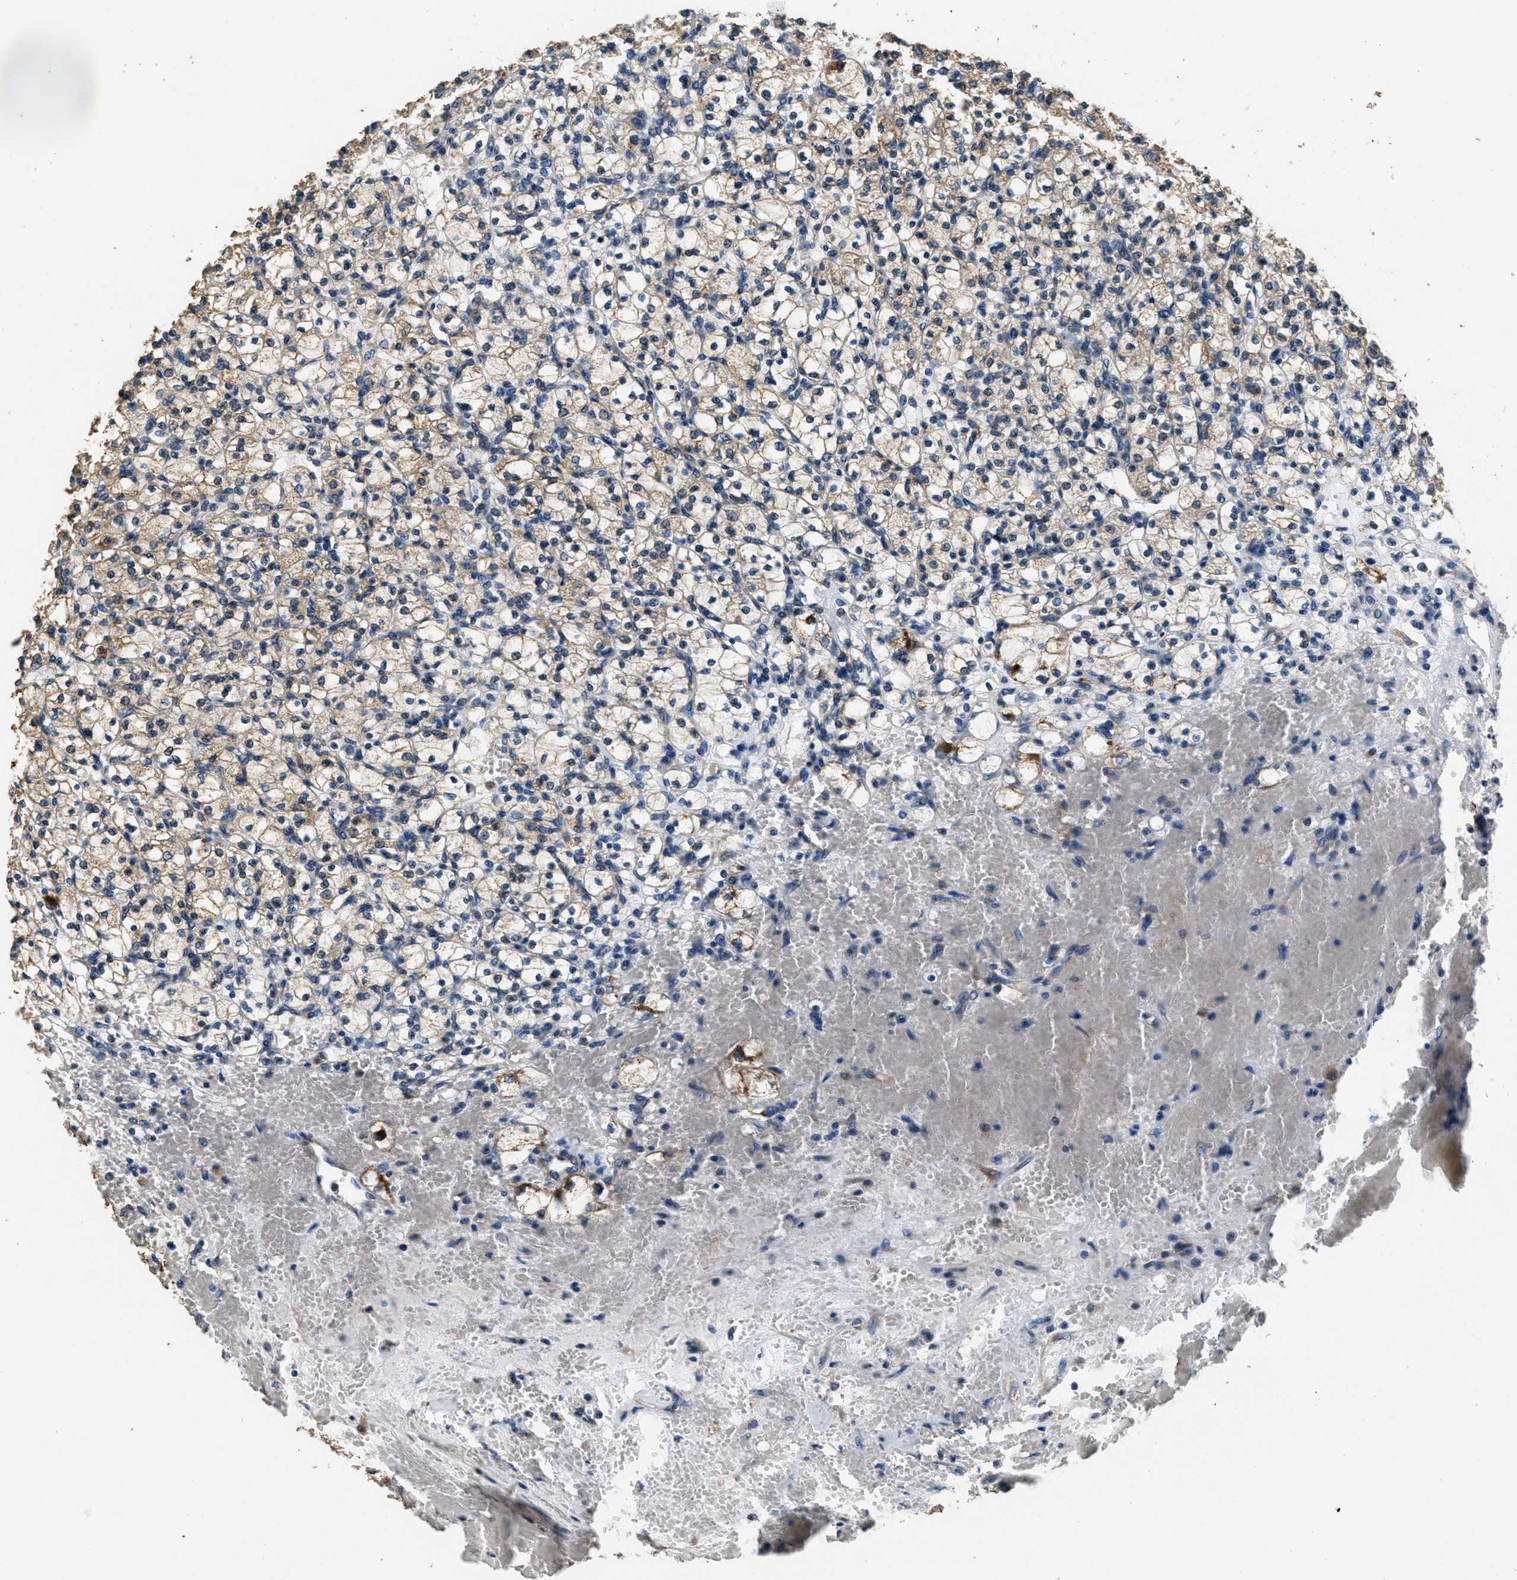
{"staining": {"intensity": "weak", "quantity": ">75%", "location": "cytoplasmic/membranous"}, "tissue": "renal cancer", "cell_type": "Tumor cells", "image_type": "cancer", "snomed": [{"axis": "morphology", "description": "Adenocarcinoma, NOS"}, {"axis": "topography", "description": "Kidney"}], "caption": "This is a micrograph of immunohistochemistry (IHC) staining of adenocarcinoma (renal), which shows weak expression in the cytoplasmic/membranous of tumor cells.", "gene": "THBS2", "patient": {"sex": "female", "age": 83}}